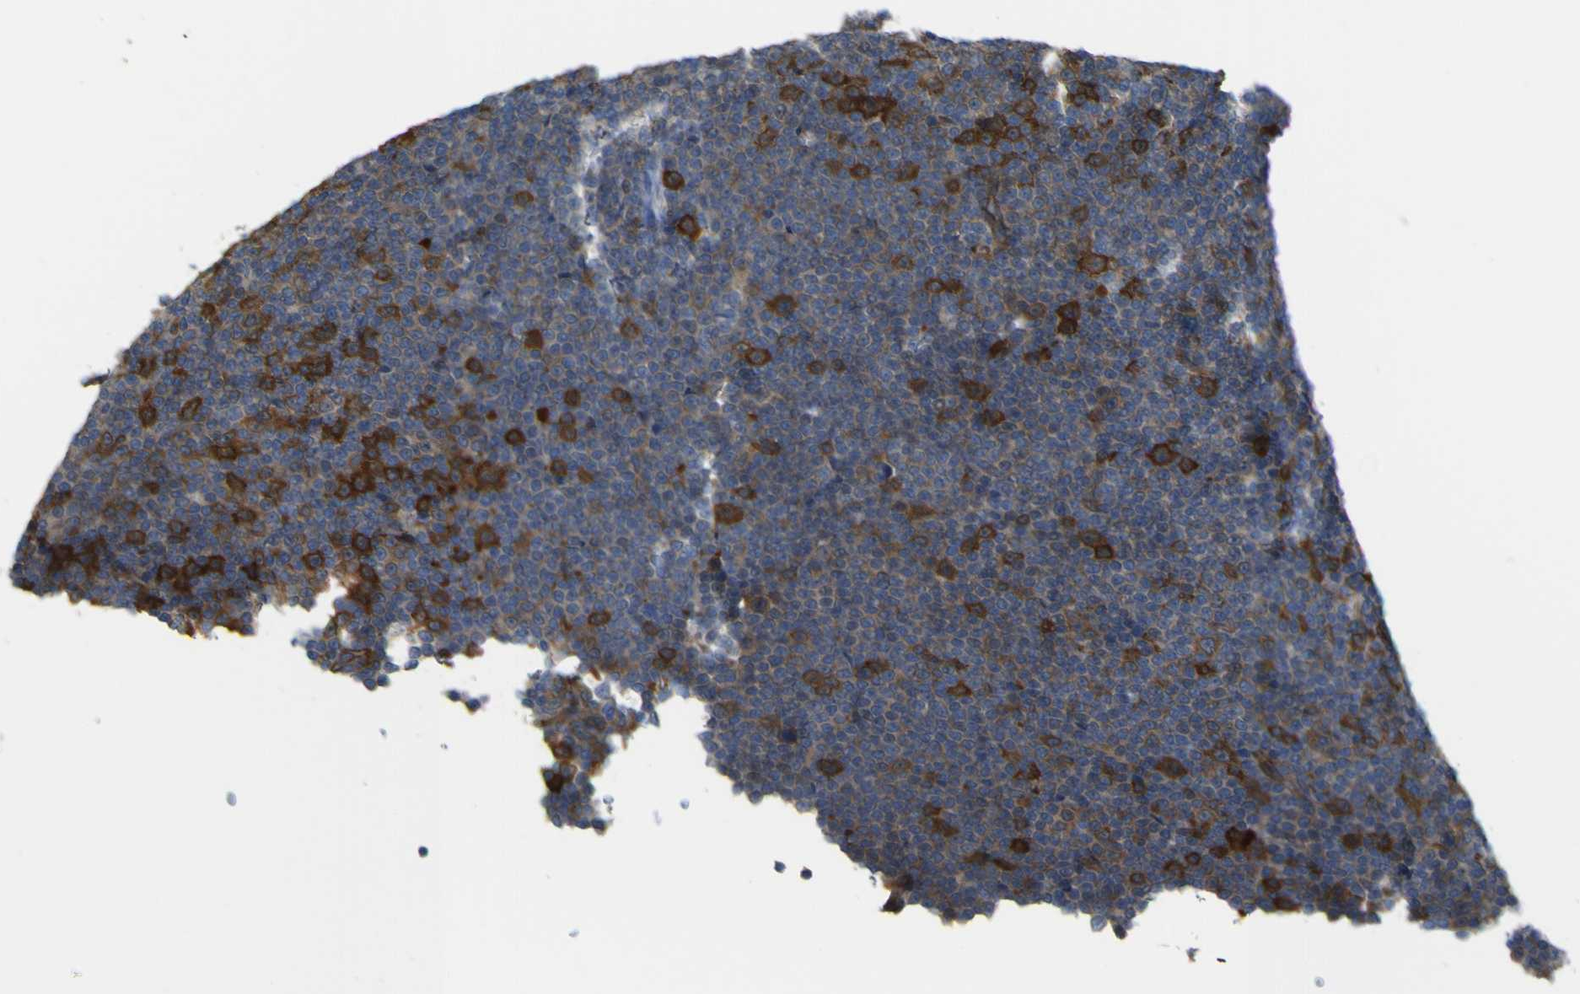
{"staining": {"intensity": "strong", "quantity": "25%-75%", "location": "cytoplasmic/membranous"}, "tissue": "lymphoma", "cell_type": "Tumor cells", "image_type": "cancer", "snomed": [{"axis": "morphology", "description": "Malignant lymphoma, non-Hodgkin's type, Low grade"}, {"axis": "topography", "description": "Lymph node"}], "caption": "Immunohistochemical staining of human lymphoma exhibits high levels of strong cytoplasmic/membranous expression in about 25%-75% of tumor cells.", "gene": "JPH1", "patient": {"sex": "female", "age": 67}}